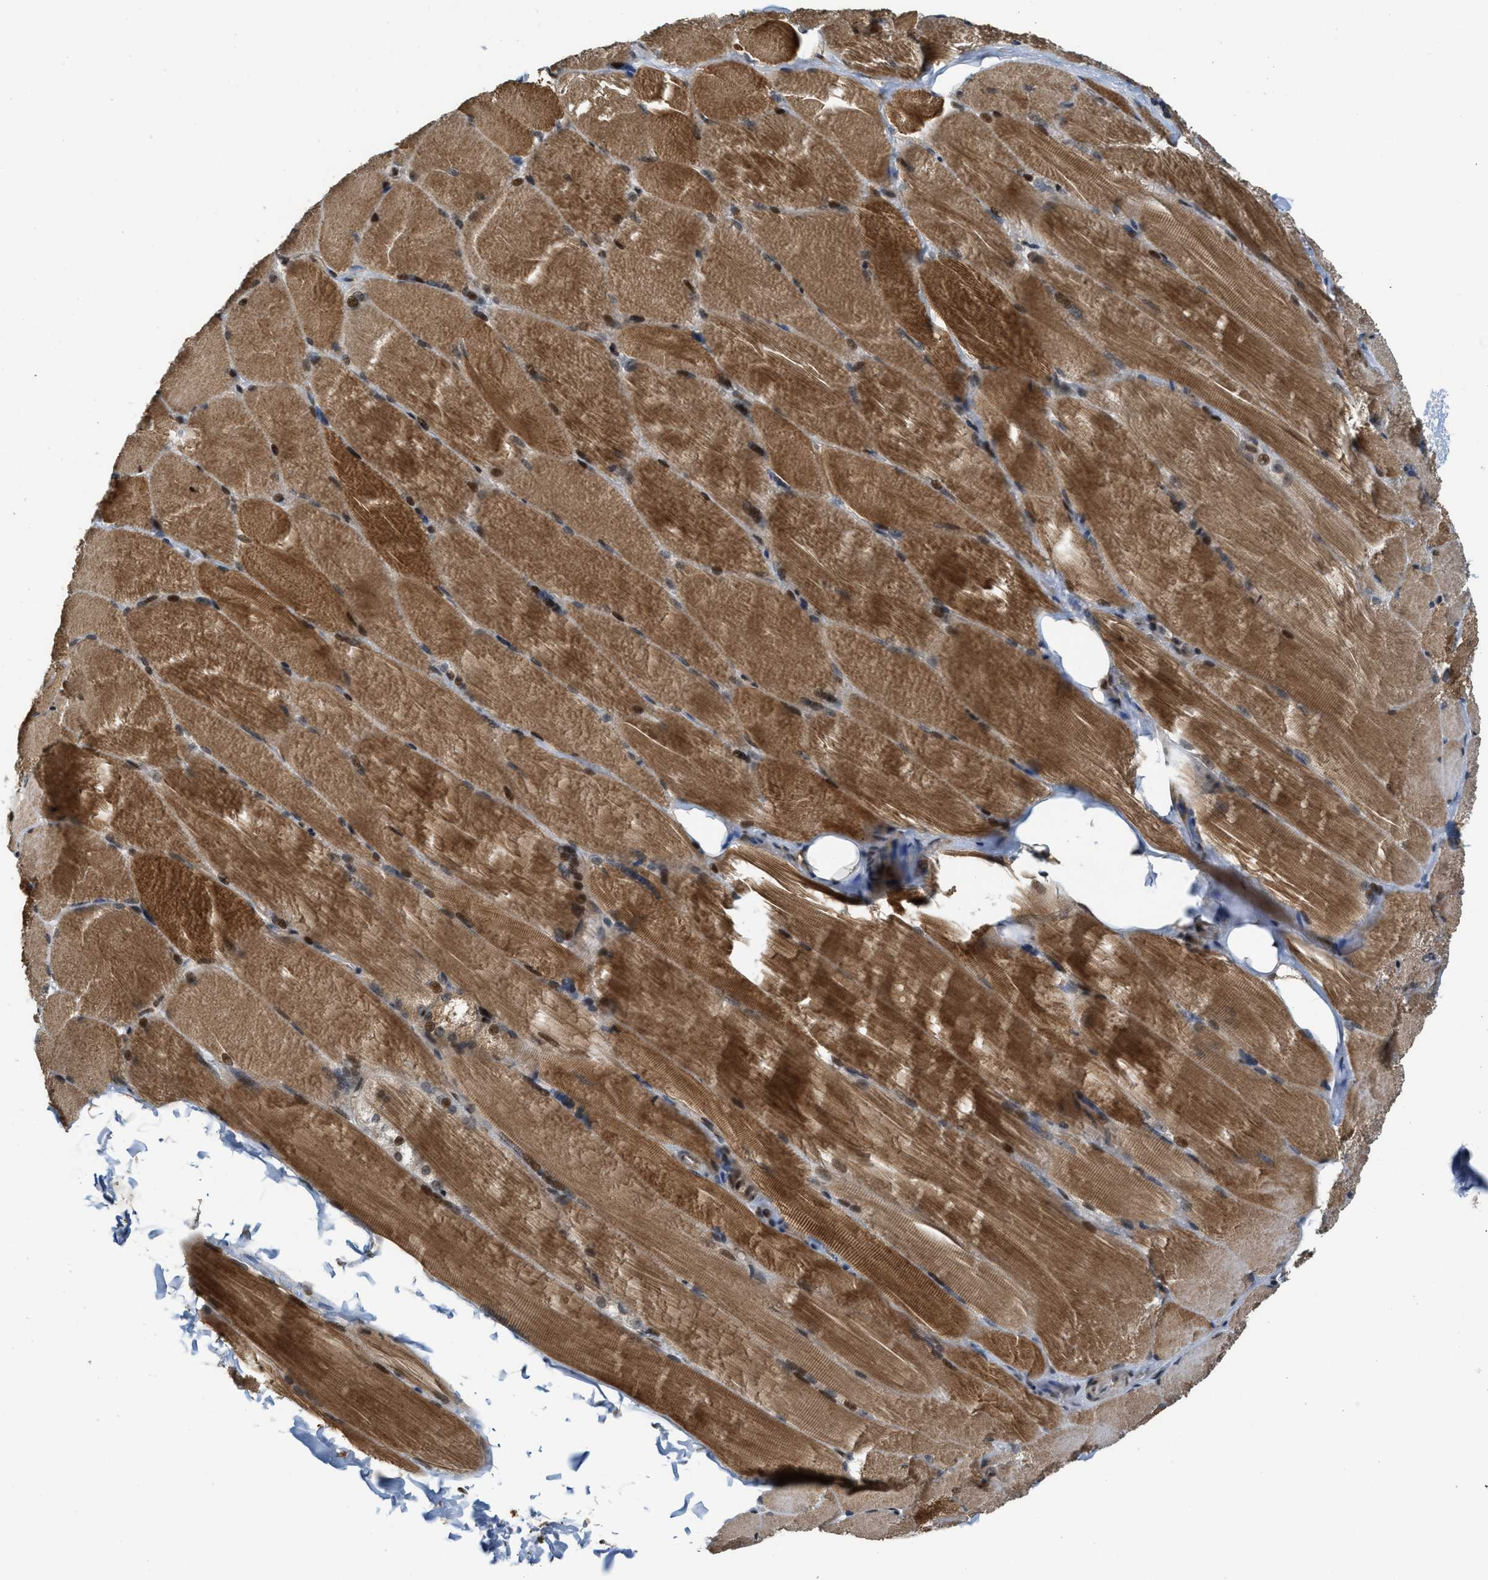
{"staining": {"intensity": "moderate", "quantity": ">75%", "location": "cytoplasmic/membranous,nuclear"}, "tissue": "skeletal muscle", "cell_type": "Myocytes", "image_type": "normal", "snomed": [{"axis": "morphology", "description": "Normal tissue, NOS"}, {"axis": "topography", "description": "Skin"}, {"axis": "topography", "description": "Skeletal muscle"}], "caption": "The micrograph shows staining of unremarkable skeletal muscle, revealing moderate cytoplasmic/membranous,nuclear protein staining (brown color) within myocytes.", "gene": "SERTAD2", "patient": {"sex": "male", "age": 83}}